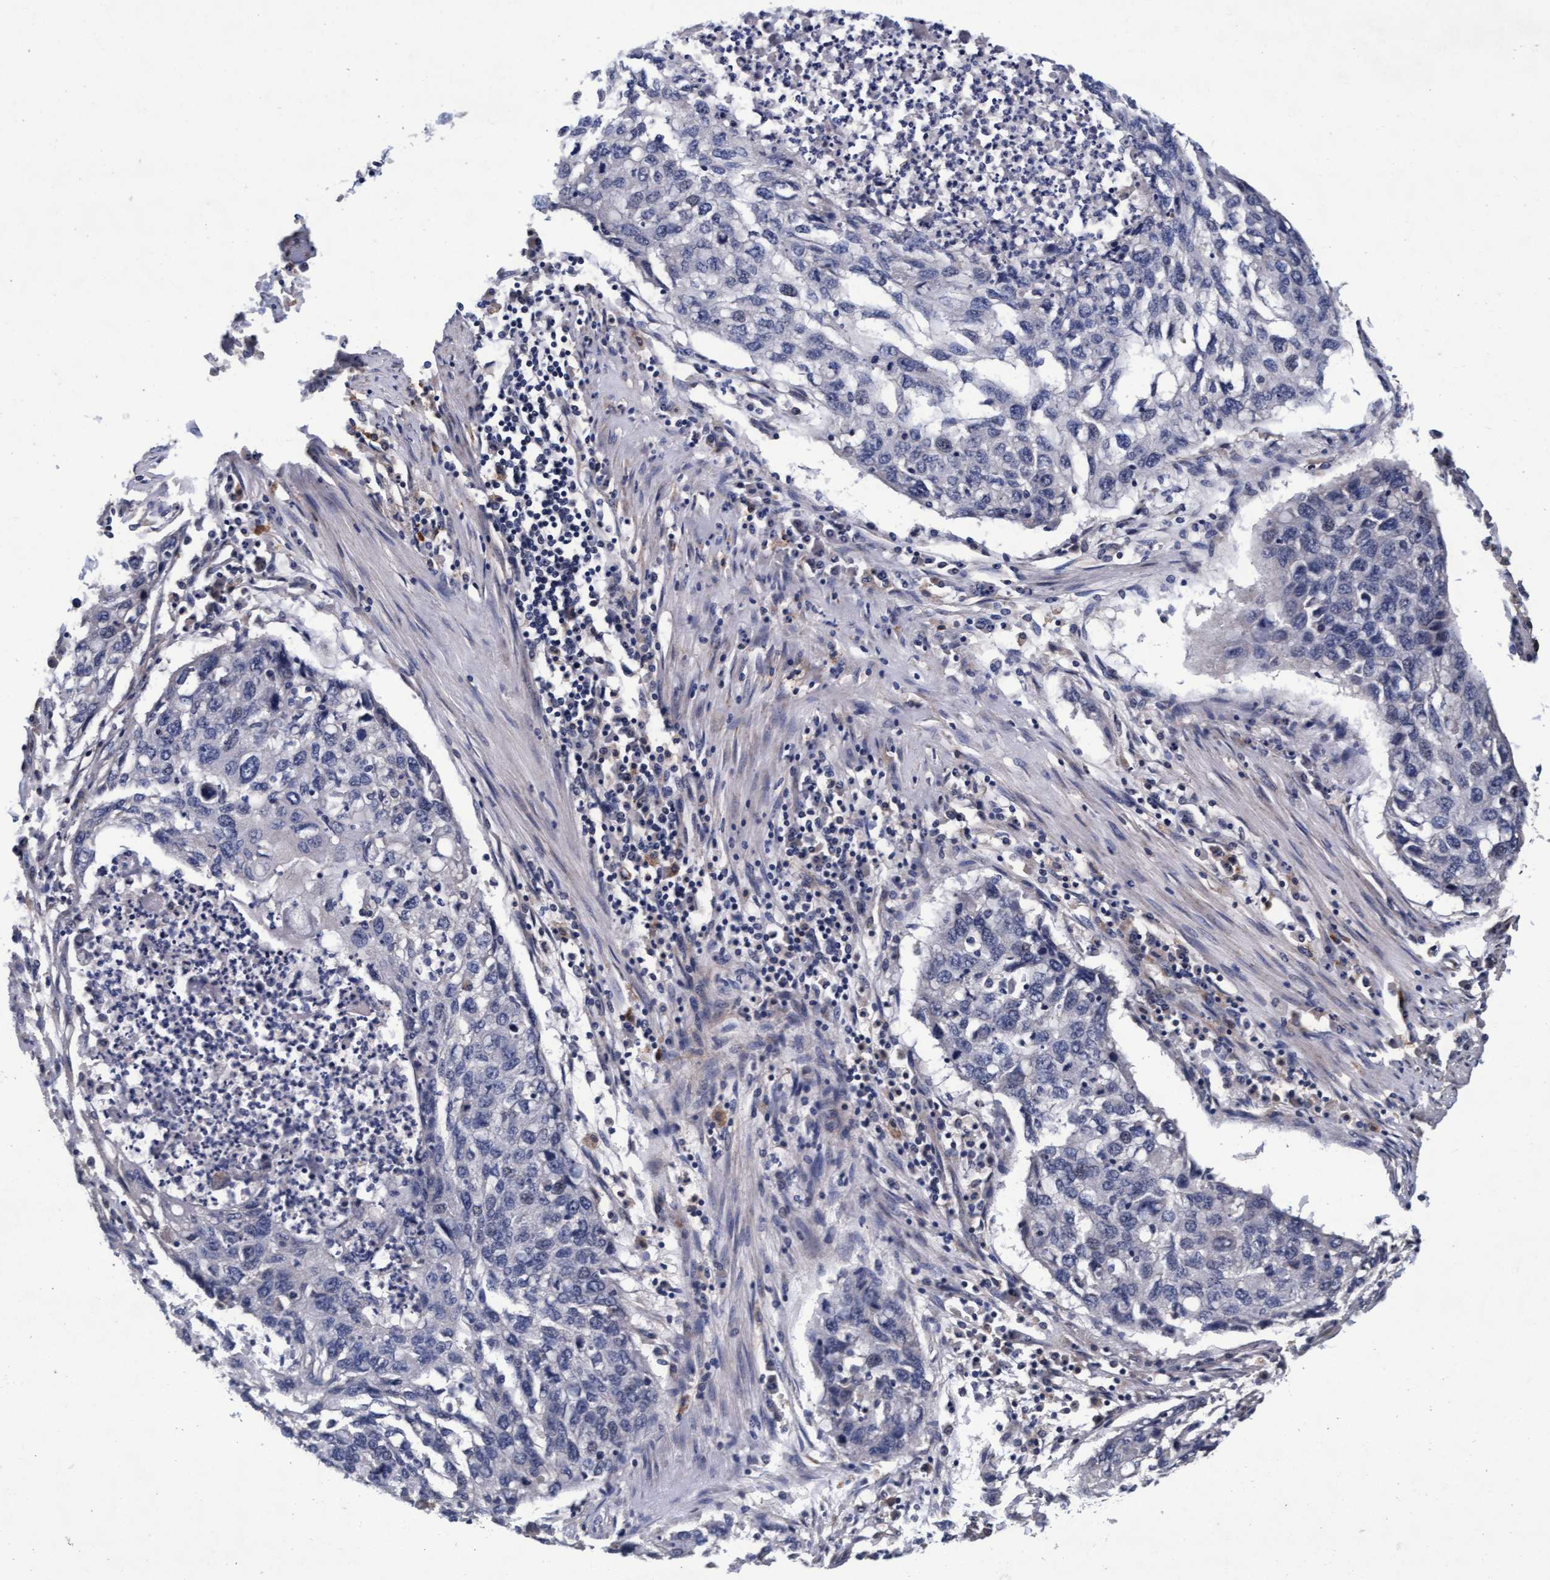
{"staining": {"intensity": "negative", "quantity": "none", "location": "none"}, "tissue": "lung cancer", "cell_type": "Tumor cells", "image_type": "cancer", "snomed": [{"axis": "morphology", "description": "Squamous cell carcinoma, NOS"}, {"axis": "topography", "description": "Lung"}], "caption": "High power microscopy image of an IHC histopathology image of squamous cell carcinoma (lung), revealing no significant expression in tumor cells. (DAB (3,3'-diaminobenzidine) IHC with hematoxylin counter stain).", "gene": "CPQ", "patient": {"sex": "female", "age": 63}}